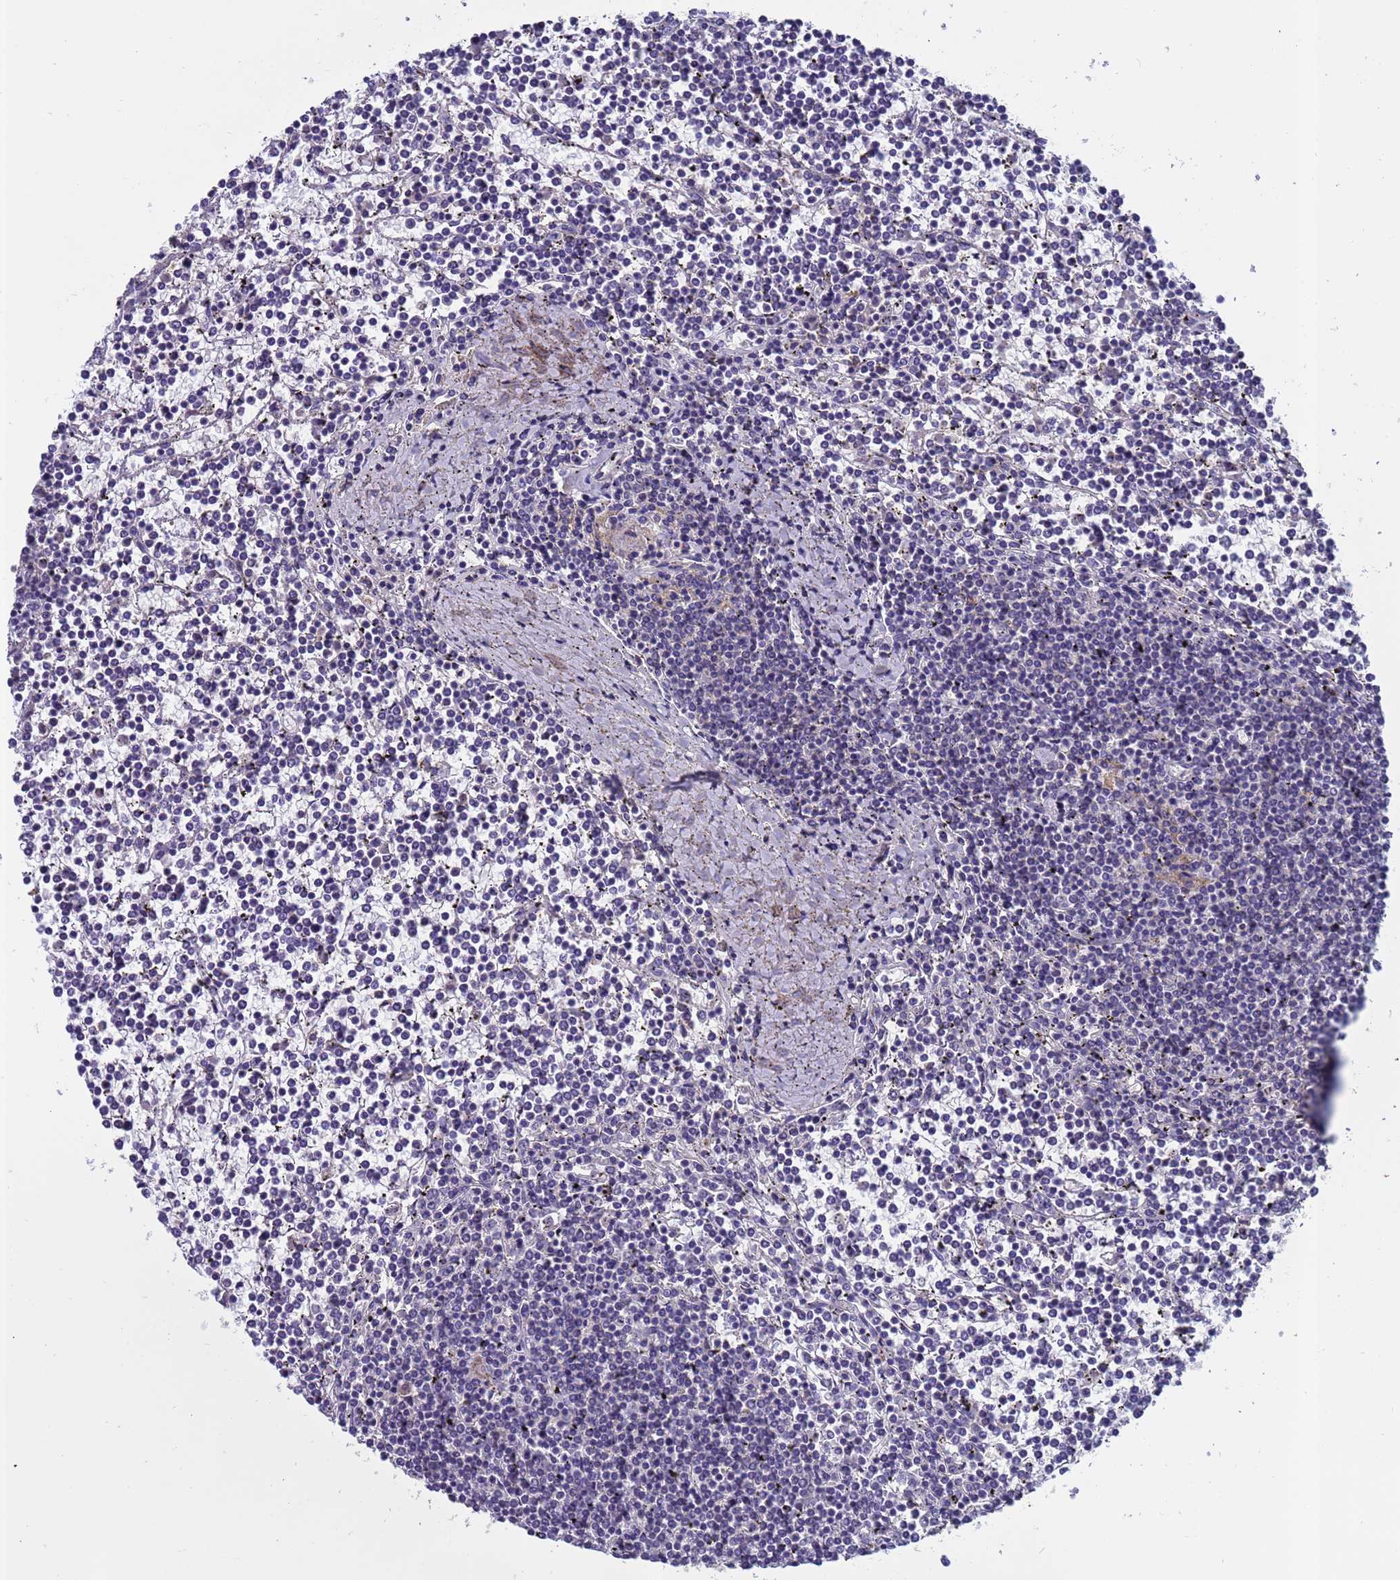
{"staining": {"intensity": "negative", "quantity": "none", "location": "none"}, "tissue": "lymphoma", "cell_type": "Tumor cells", "image_type": "cancer", "snomed": [{"axis": "morphology", "description": "Malignant lymphoma, non-Hodgkin's type, Low grade"}, {"axis": "topography", "description": "Spleen"}], "caption": "The image shows no staining of tumor cells in malignant lymphoma, non-Hodgkin's type (low-grade).", "gene": "ZNF248", "patient": {"sex": "female", "age": 19}}